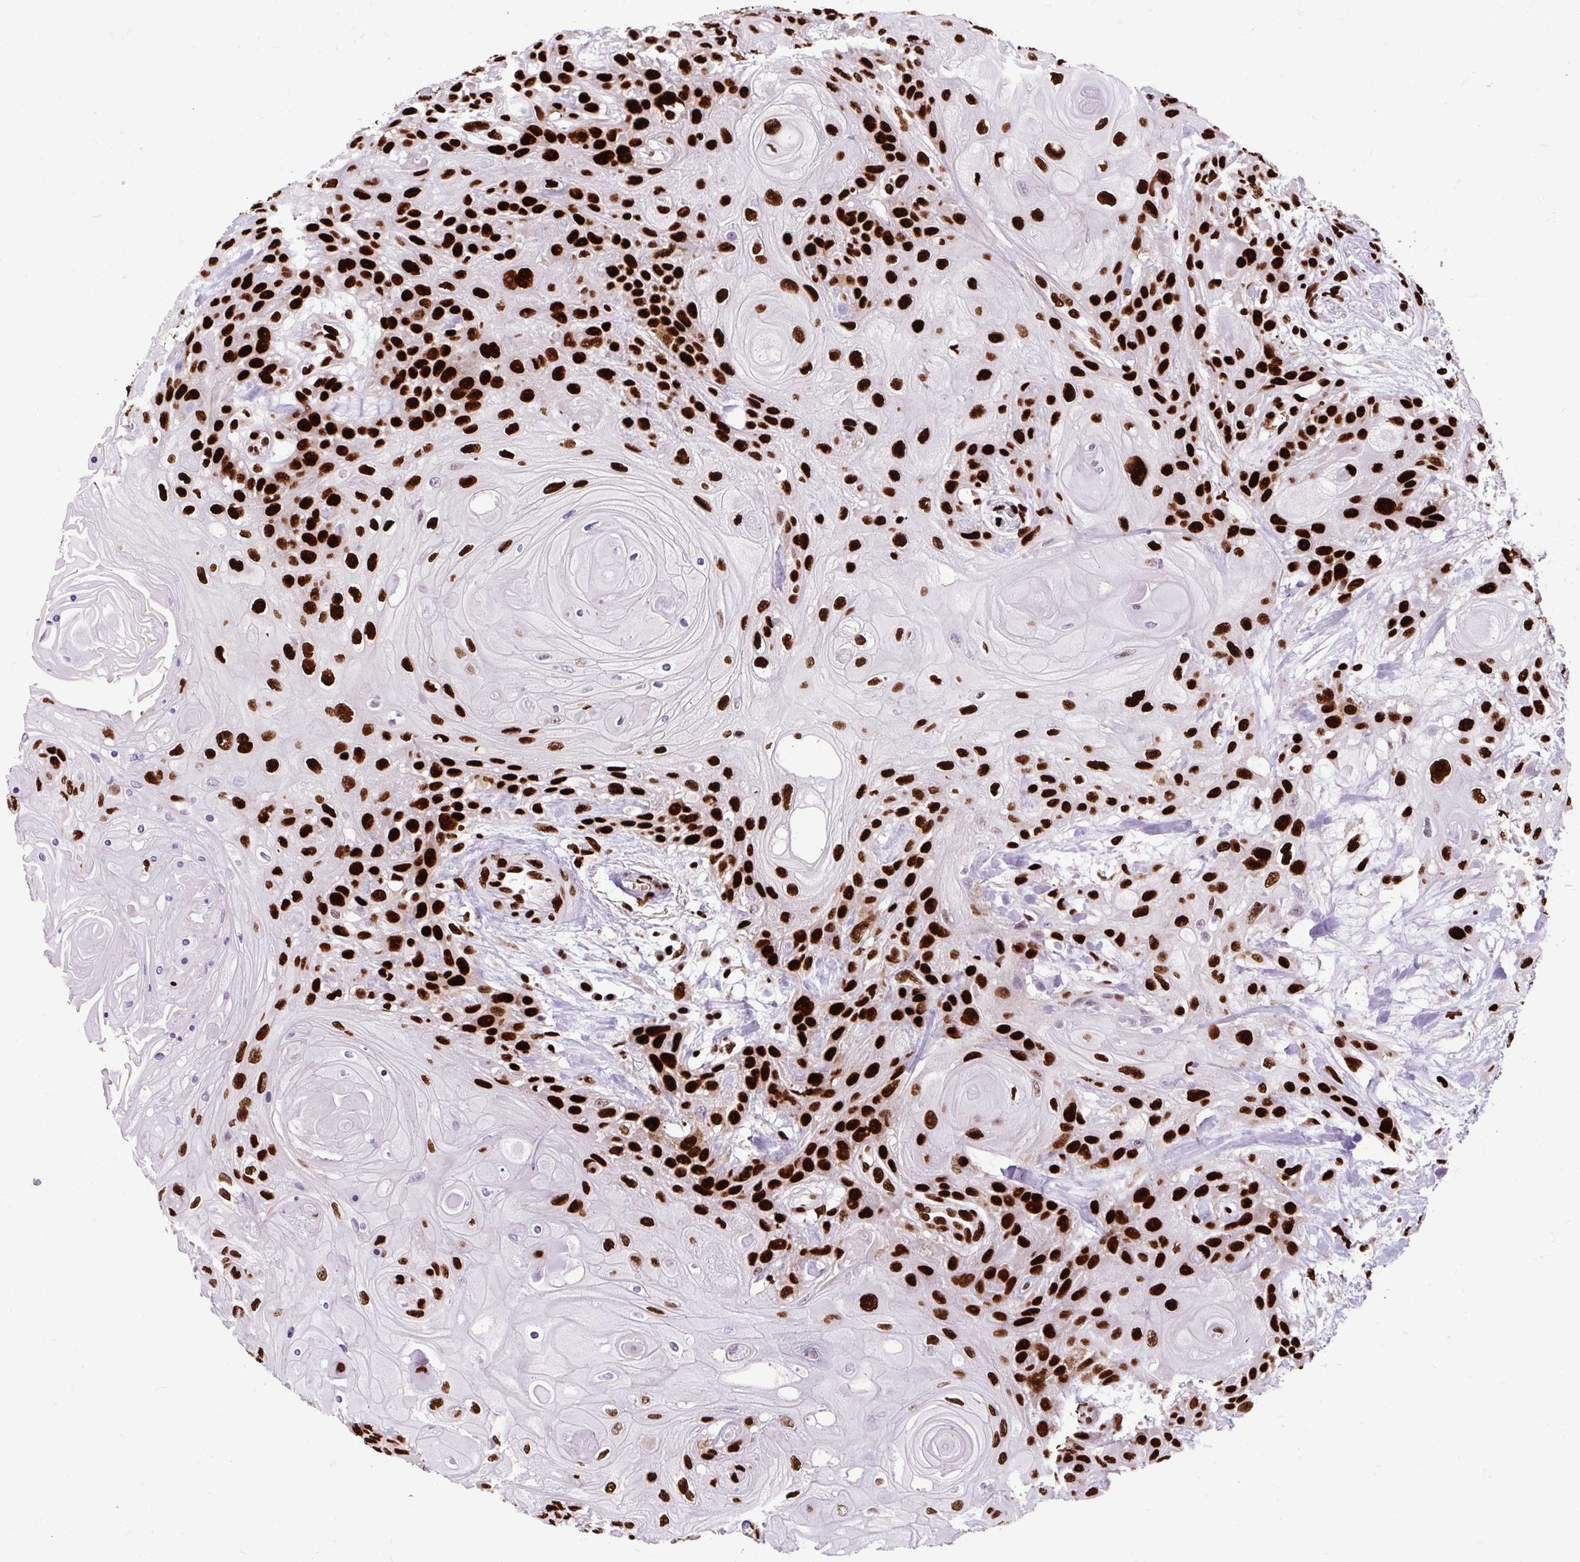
{"staining": {"intensity": "strong", "quantity": ">75%", "location": "nuclear"}, "tissue": "head and neck cancer", "cell_type": "Tumor cells", "image_type": "cancer", "snomed": [{"axis": "morphology", "description": "Squamous cell carcinoma, NOS"}, {"axis": "topography", "description": "Head-Neck"}], "caption": "Immunohistochemical staining of human squamous cell carcinoma (head and neck) displays high levels of strong nuclear protein staining in approximately >75% of tumor cells.", "gene": "FUS", "patient": {"sex": "female", "age": 43}}